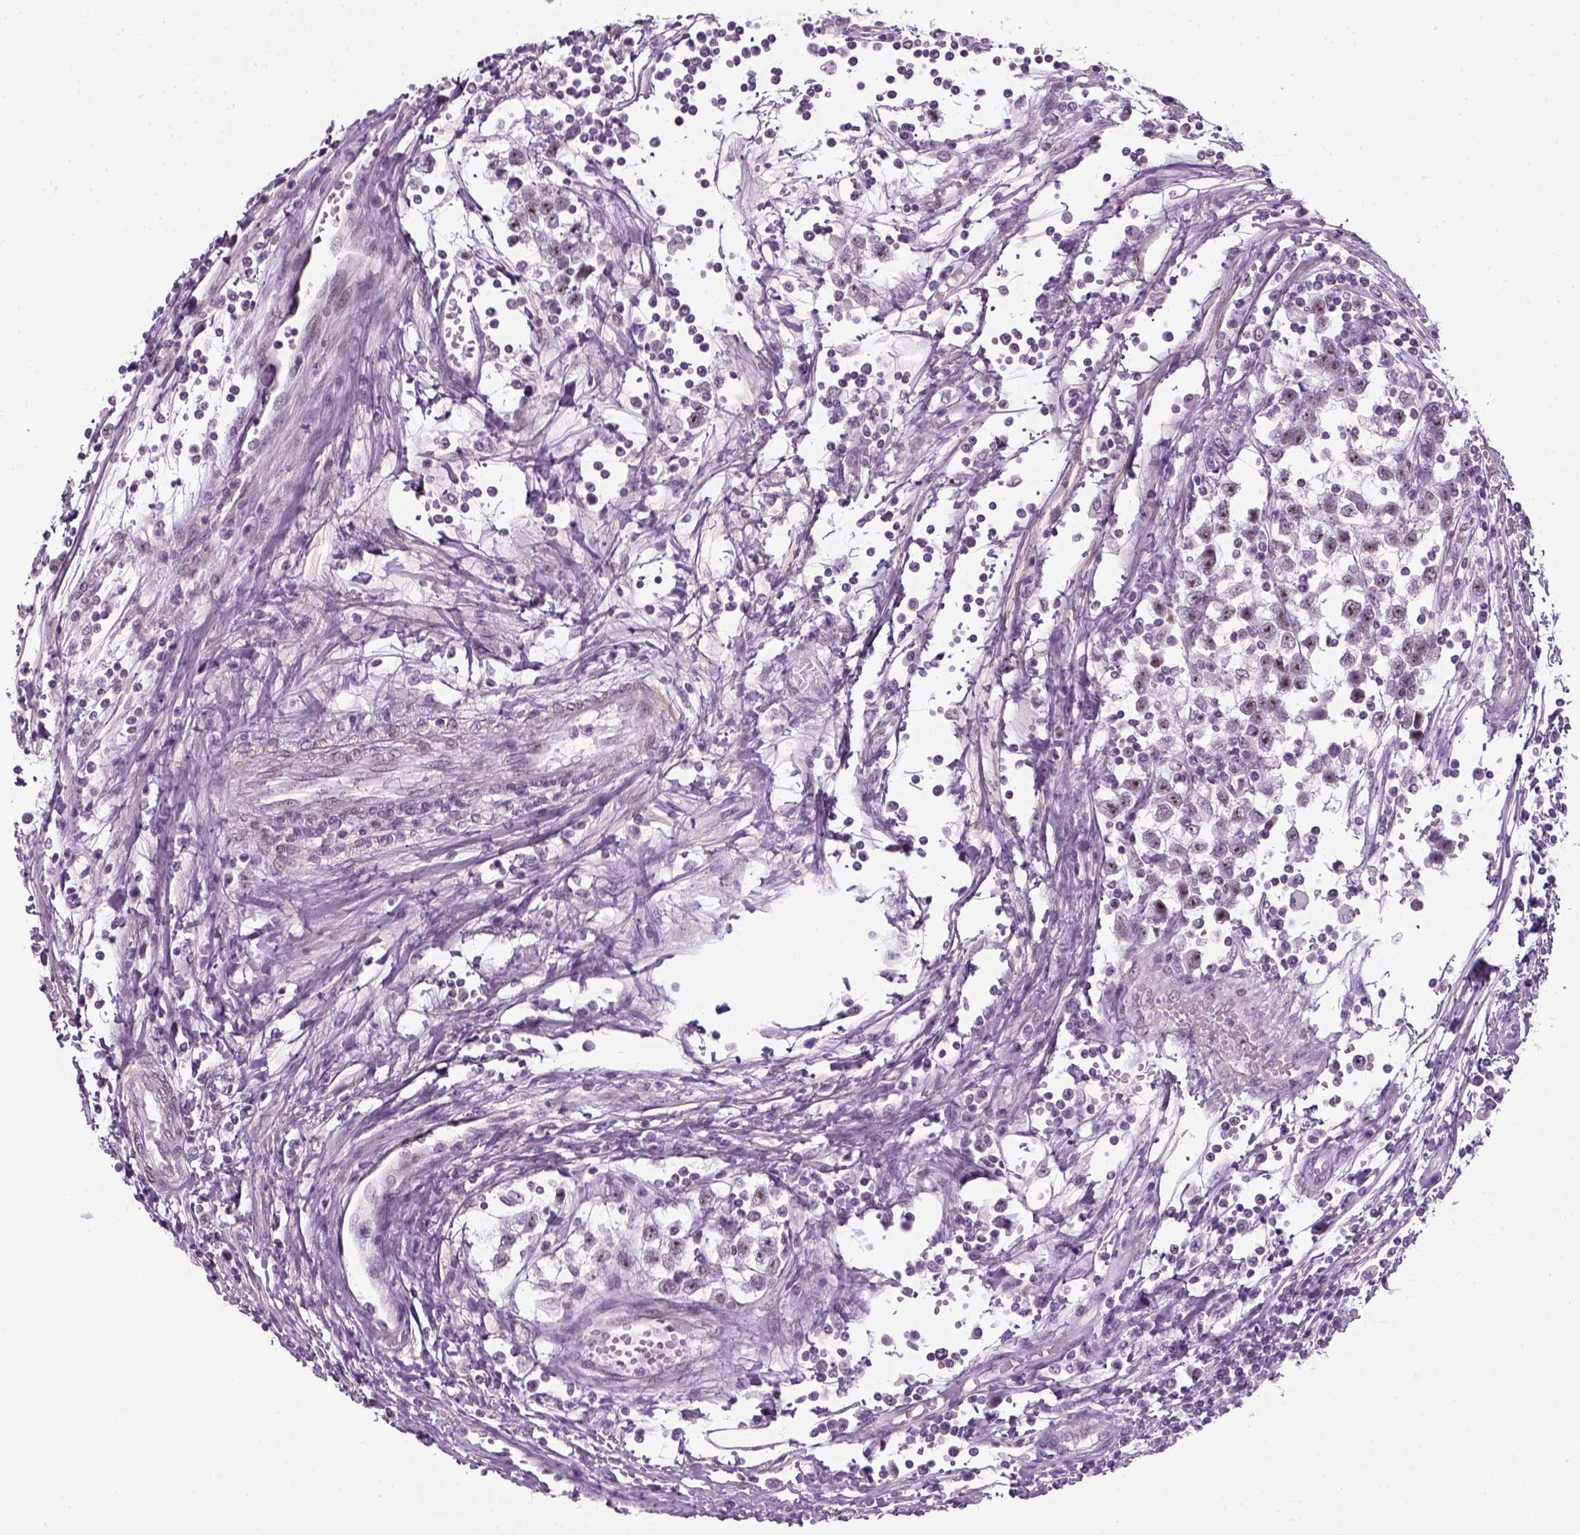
{"staining": {"intensity": "weak", "quantity": "25%-75%", "location": "nuclear"}, "tissue": "testis cancer", "cell_type": "Tumor cells", "image_type": "cancer", "snomed": [{"axis": "morphology", "description": "Seminoma, NOS"}, {"axis": "topography", "description": "Testis"}], "caption": "Immunohistochemistry of human seminoma (testis) reveals low levels of weak nuclear positivity in approximately 25%-75% of tumor cells.", "gene": "ZNF865", "patient": {"sex": "male", "age": 34}}